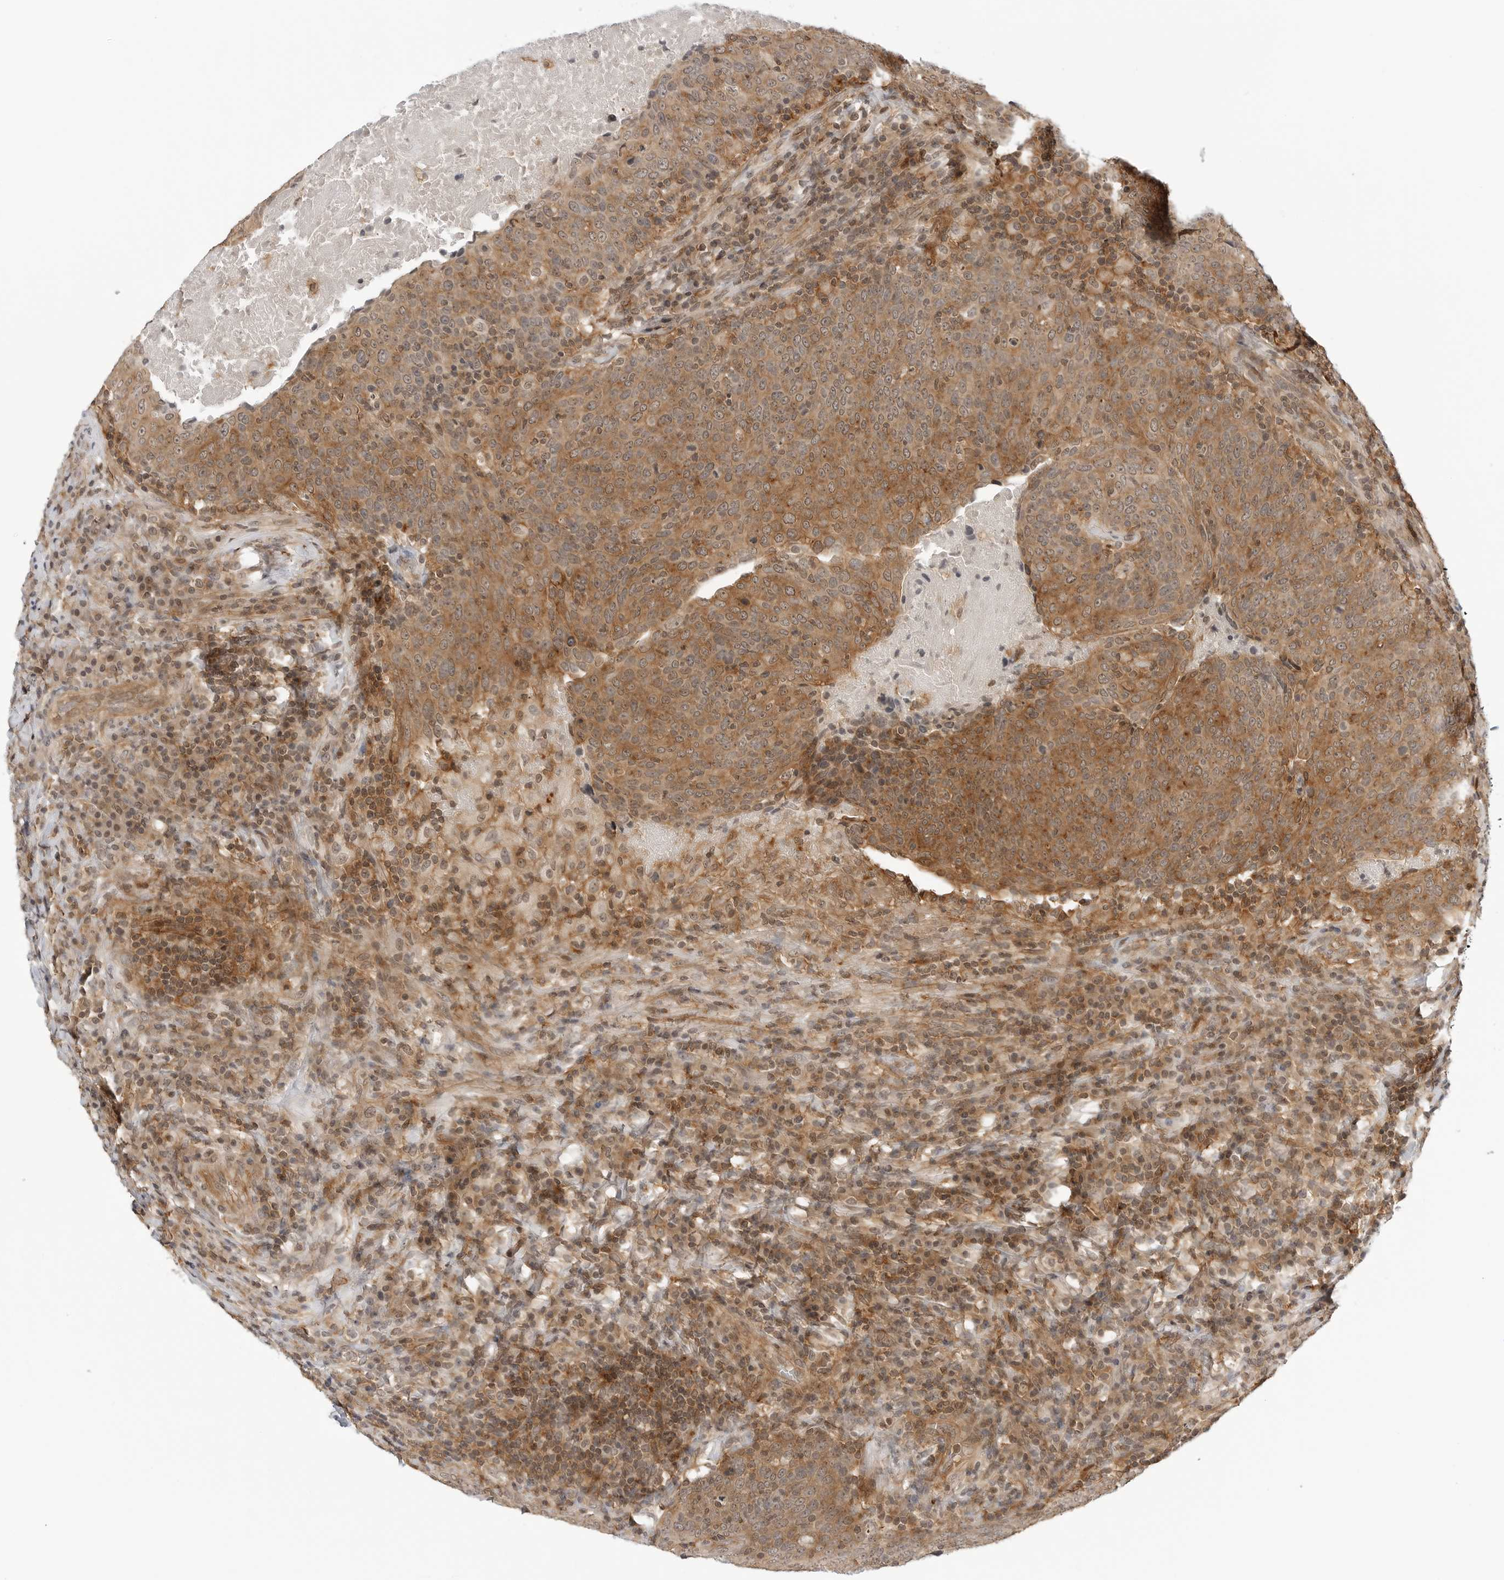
{"staining": {"intensity": "moderate", "quantity": ">75%", "location": "cytoplasmic/membranous,nuclear"}, "tissue": "head and neck cancer", "cell_type": "Tumor cells", "image_type": "cancer", "snomed": [{"axis": "morphology", "description": "Squamous cell carcinoma, NOS"}, {"axis": "morphology", "description": "Squamous cell carcinoma, metastatic, NOS"}, {"axis": "topography", "description": "Lymph node"}, {"axis": "topography", "description": "Head-Neck"}], "caption": "Immunohistochemical staining of head and neck metastatic squamous cell carcinoma exhibits medium levels of moderate cytoplasmic/membranous and nuclear protein expression in about >75% of tumor cells. Using DAB (brown) and hematoxylin (blue) stains, captured at high magnification using brightfield microscopy.", "gene": "MAP2K5", "patient": {"sex": "male", "age": 62}}